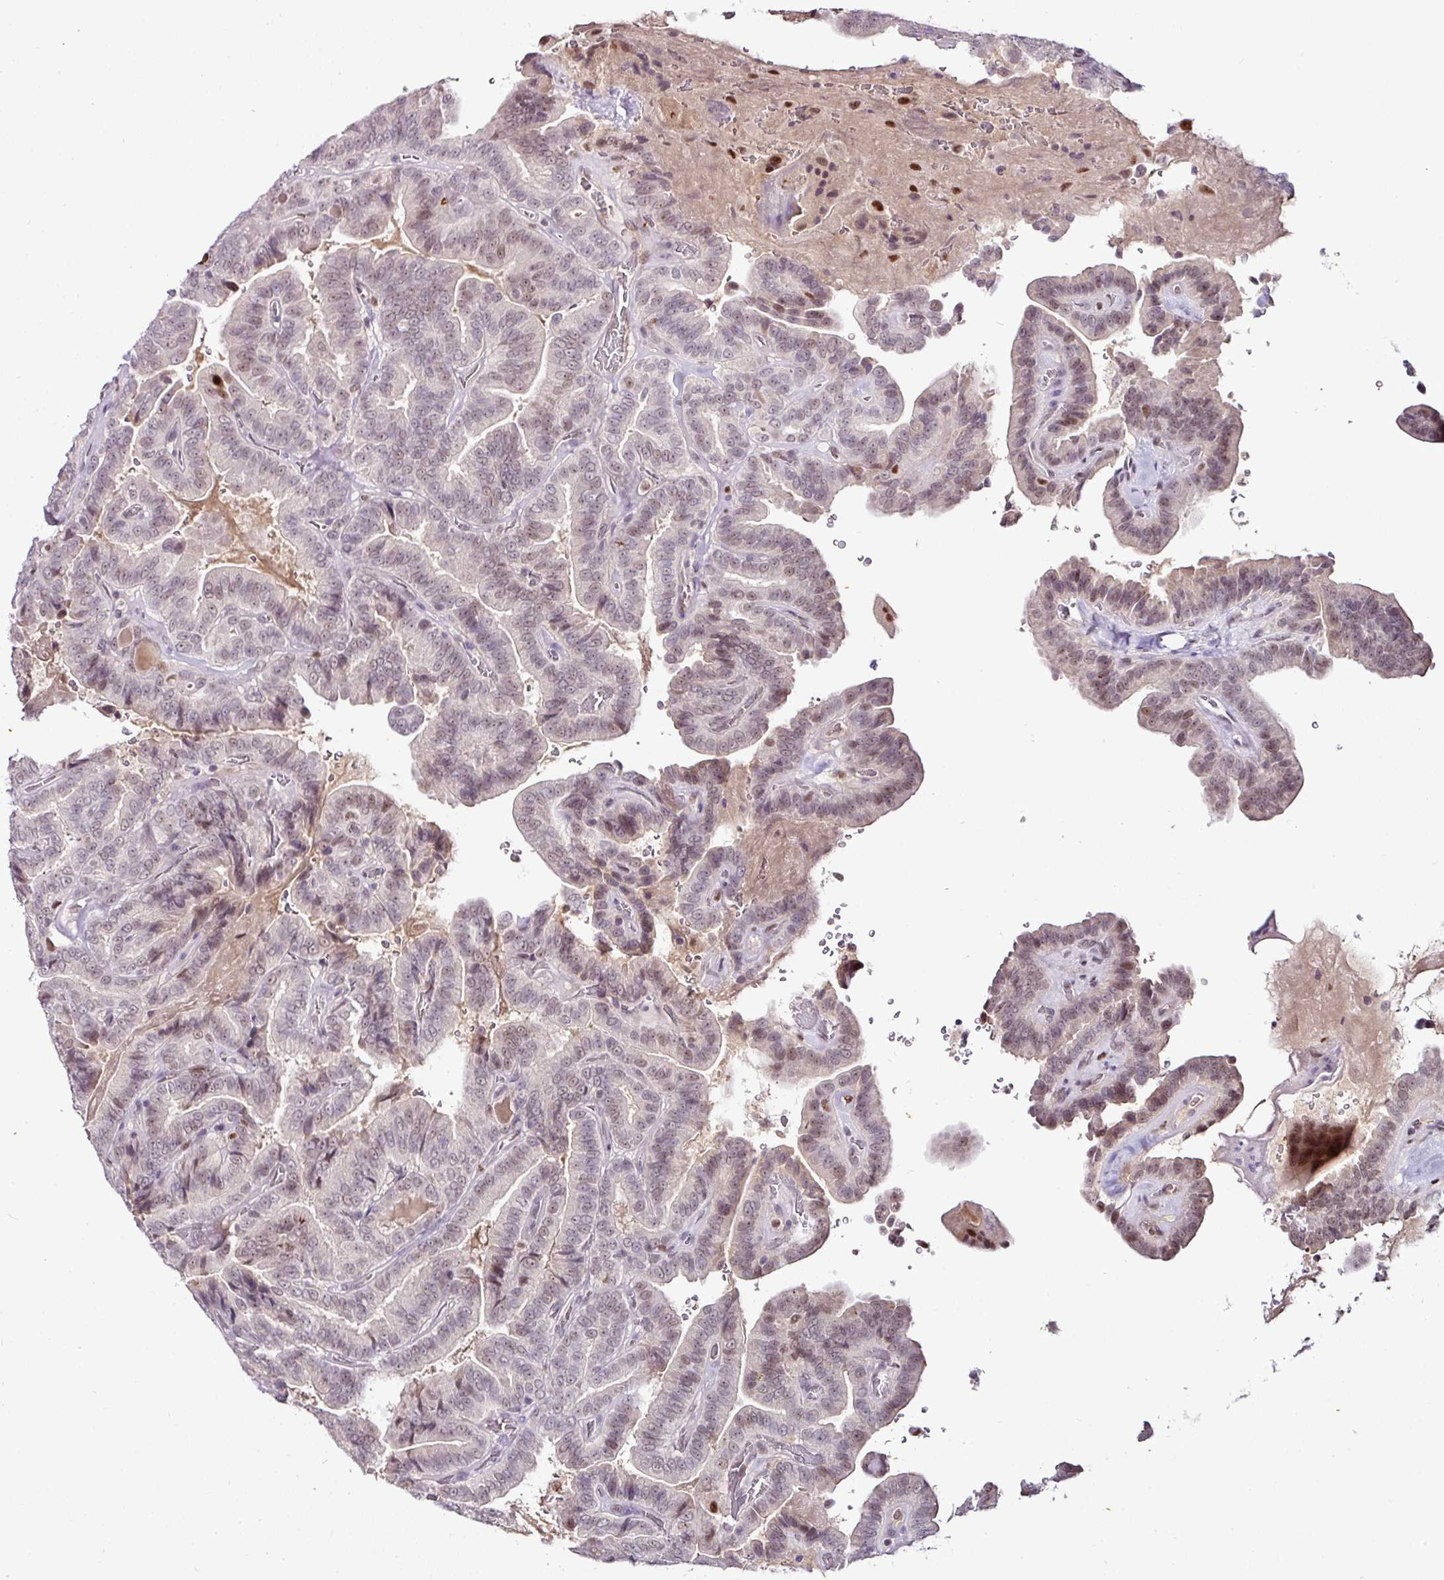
{"staining": {"intensity": "weak", "quantity": "25%-75%", "location": "nuclear"}, "tissue": "thyroid cancer", "cell_type": "Tumor cells", "image_type": "cancer", "snomed": [{"axis": "morphology", "description": "Papillary adenocarcinoma, NOS"}, {"axis": "topography", "description": "Thyroid gland"}], "caption": "DAB (3,3'-diaminobenzidine) immunohistochemical staining of papillary adenocarcinoma (thyroid) shows weak nuclear protein positivity in approximately 25%-75% of tumor cells. (brown staining indicates protein expression, while blue staining denotes nuclei).", "gene": "KLF16", "patient": {"sex": "male", "age": 61}}